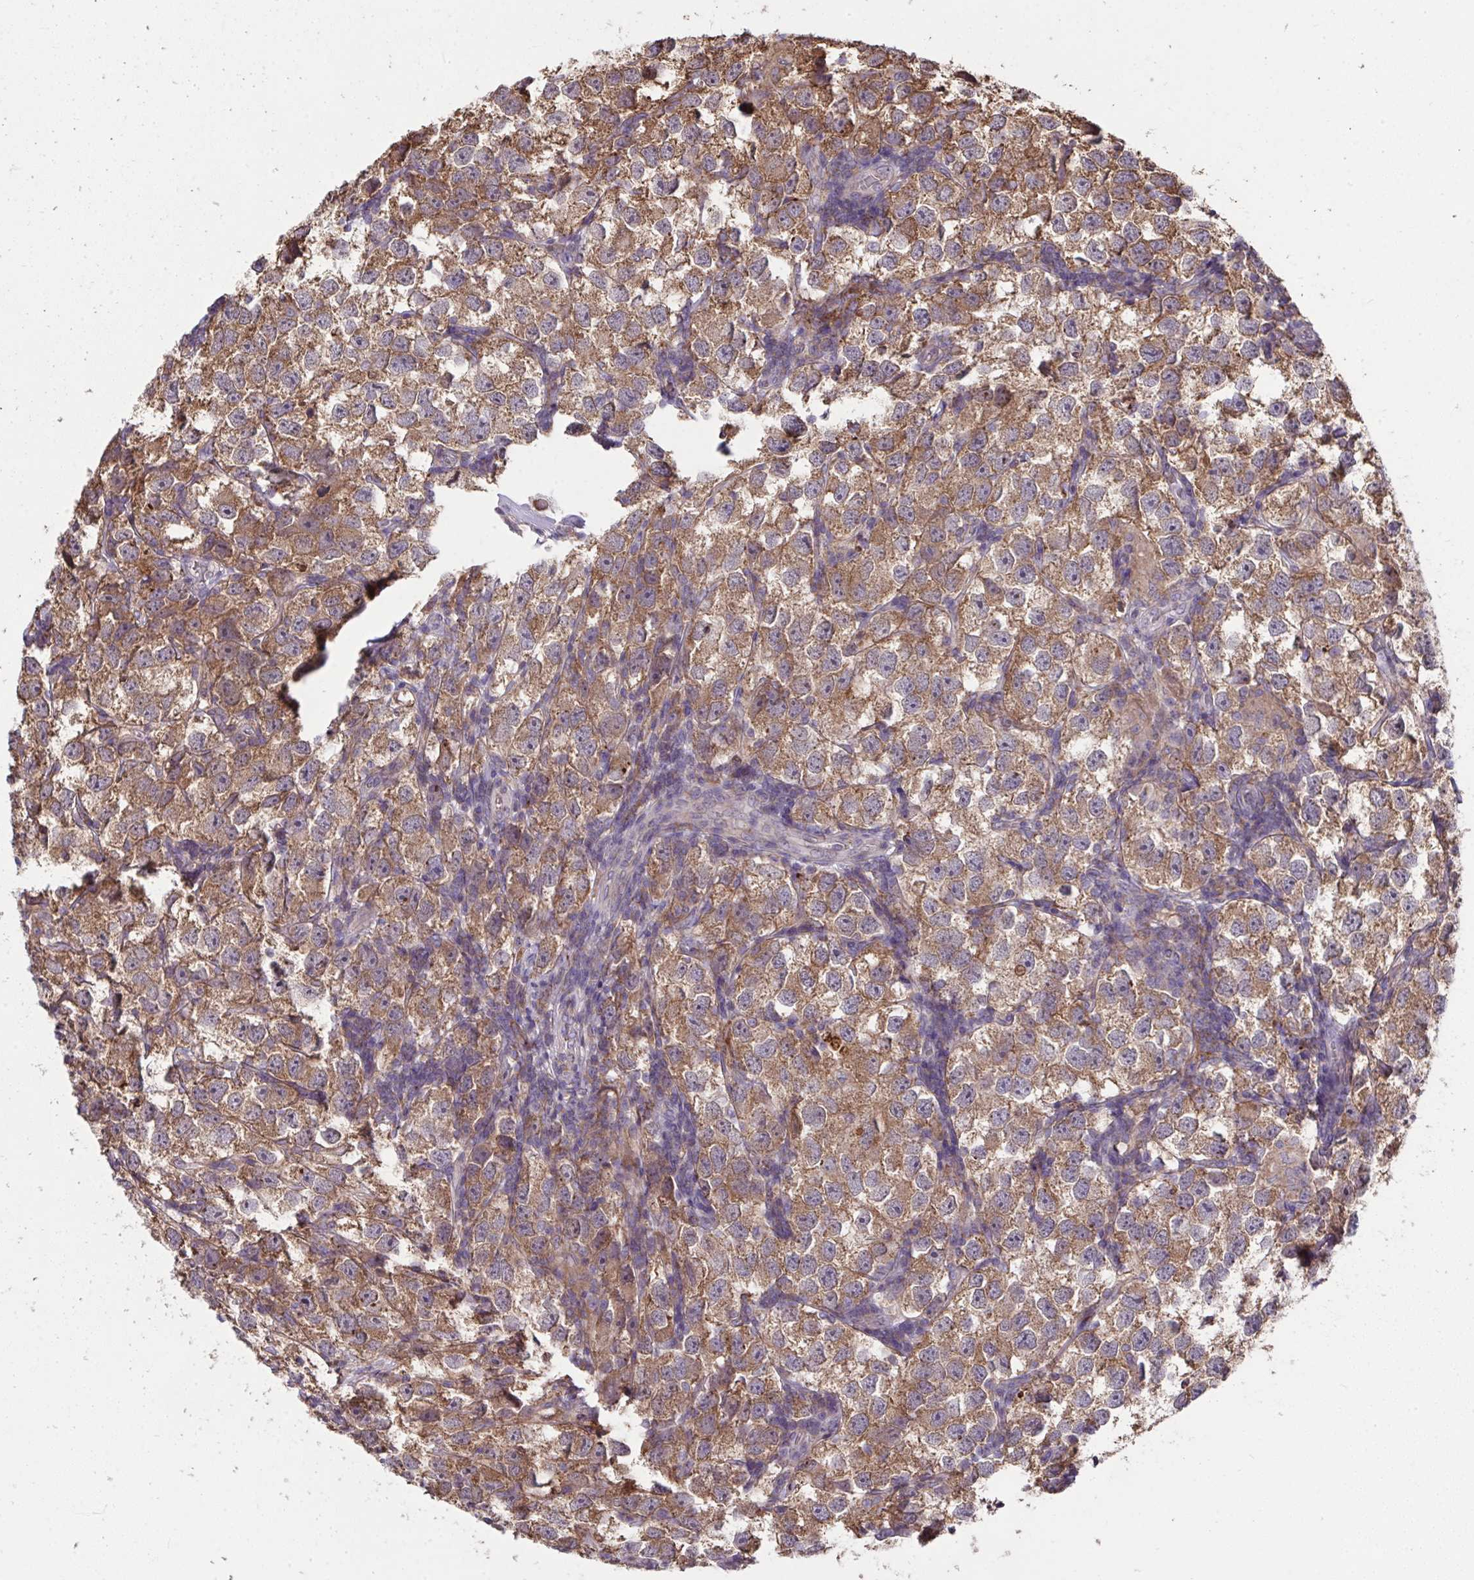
{"staining": {"intensity": "moderate", "quantity": ">75%", "location": "cytoplasmic/membranous"}, "tissue": "testis cancer", "cell_type": "Tumor cells", "image_type": "cancer", "snomed": [{"axis": "morphology", "description": "Seminoma, NOS"}, {"axis": "topography", "description": "Testis"}], "caption": "This is a photomicrograph of immunohistochemistry (IHC) staining of testis cancer, which shows moderate expression in the cytoplasmic/membranous of tumor cells.", "gene": "PPM1H", "patient": {"sex": "male", "age": 26}}